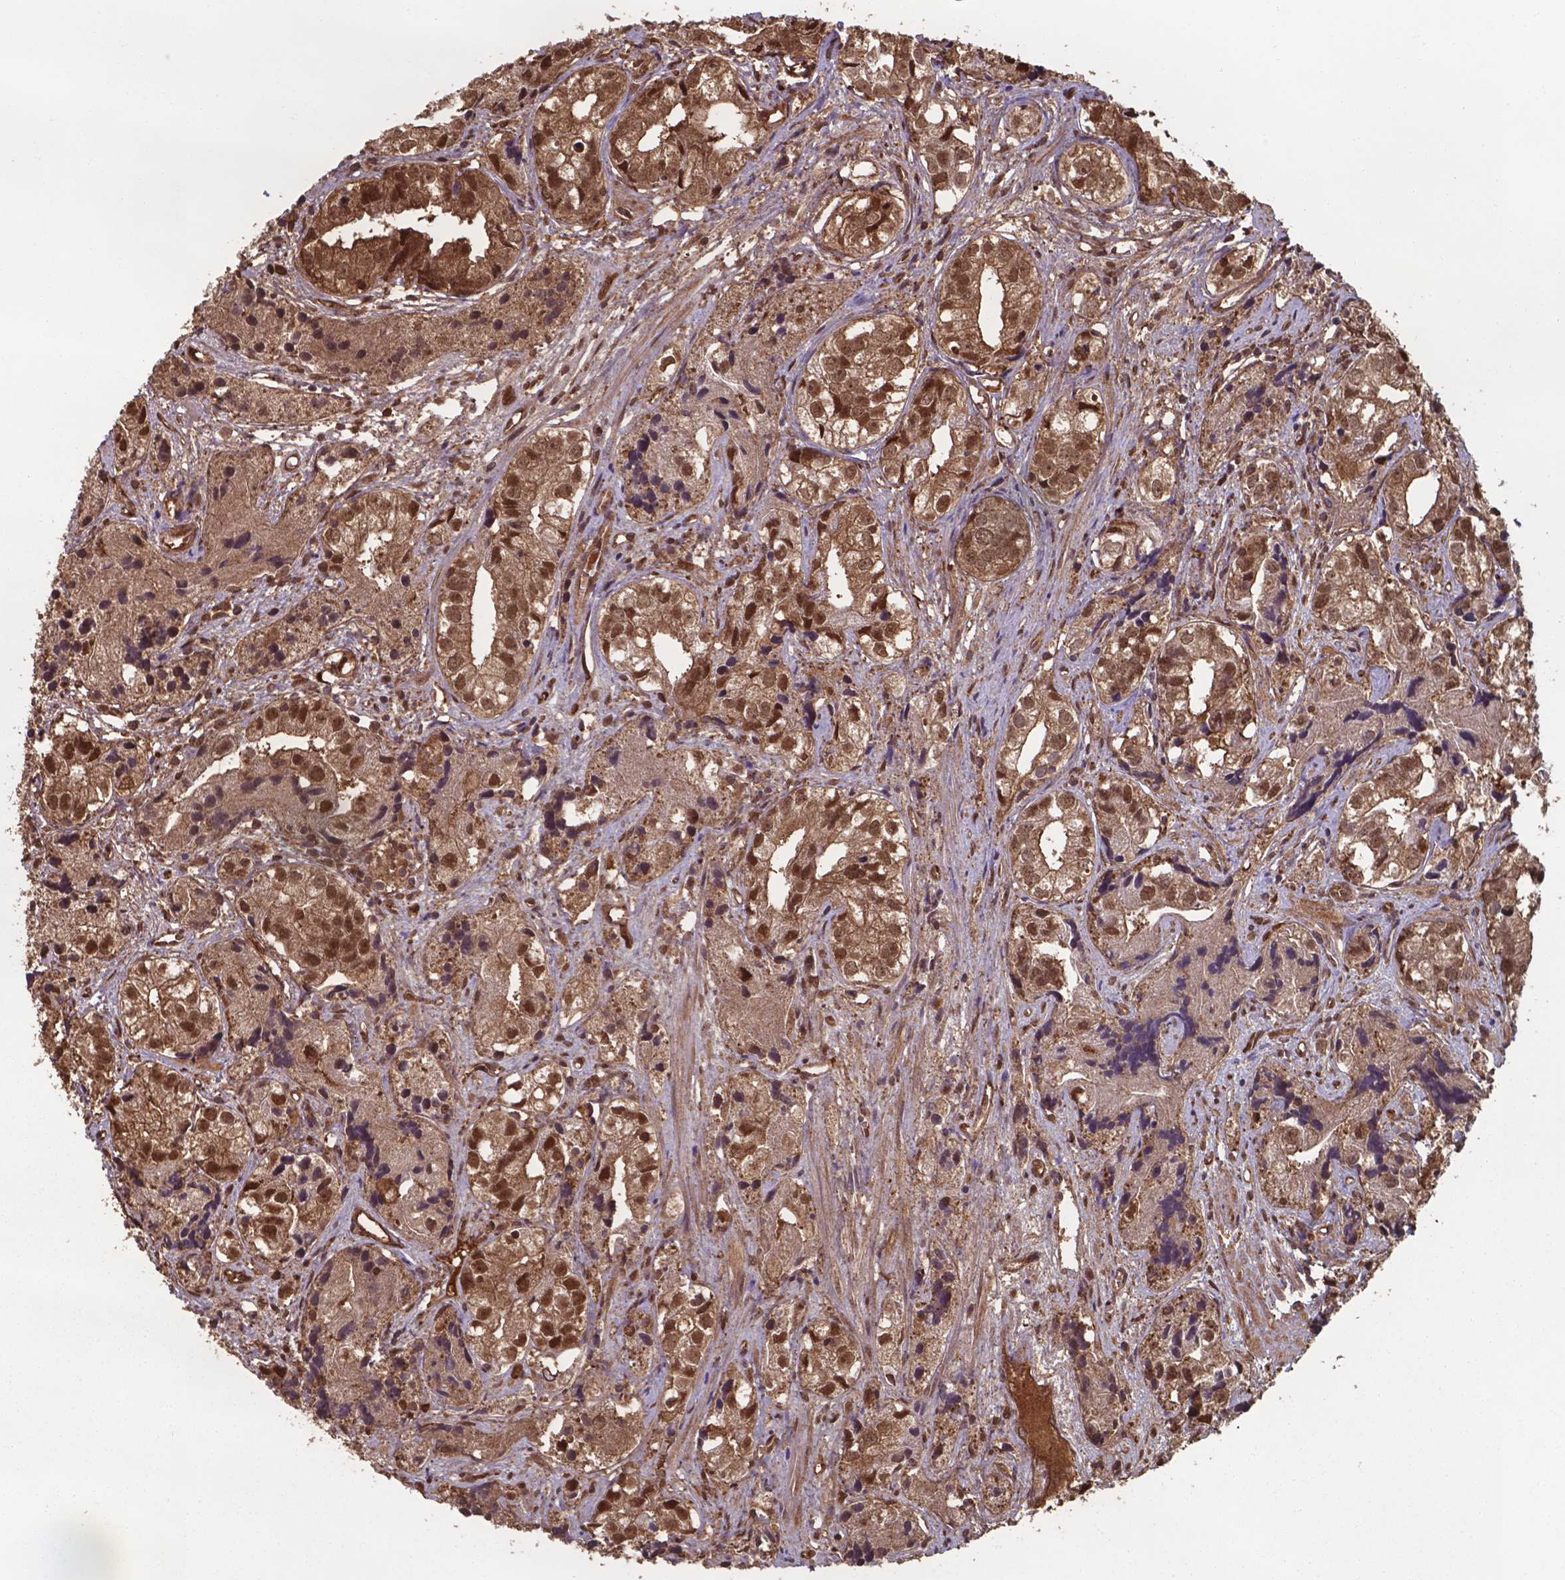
{"staining": {"intensity": "moderate", "quantity": ">75%", "location": "cytoplasmic/membranous,nuclear"}, "tissue": "prostate cancer", "cell_type": "Tumor cells", "image_type": "cancer", "snomed": [{"axis": "morphology", "description": "Adenocarcinoma, High grade"}, {"axis": "topography", "description": "Prostate"}], "caption": "Prostate cancer stained with IHC exhibits moderate cytoplasmic/membranous and nuclear expression in approximately >75% of tumor cells.", "gene": "CHP2", "patient": {"sex": "male", "age": 68}}